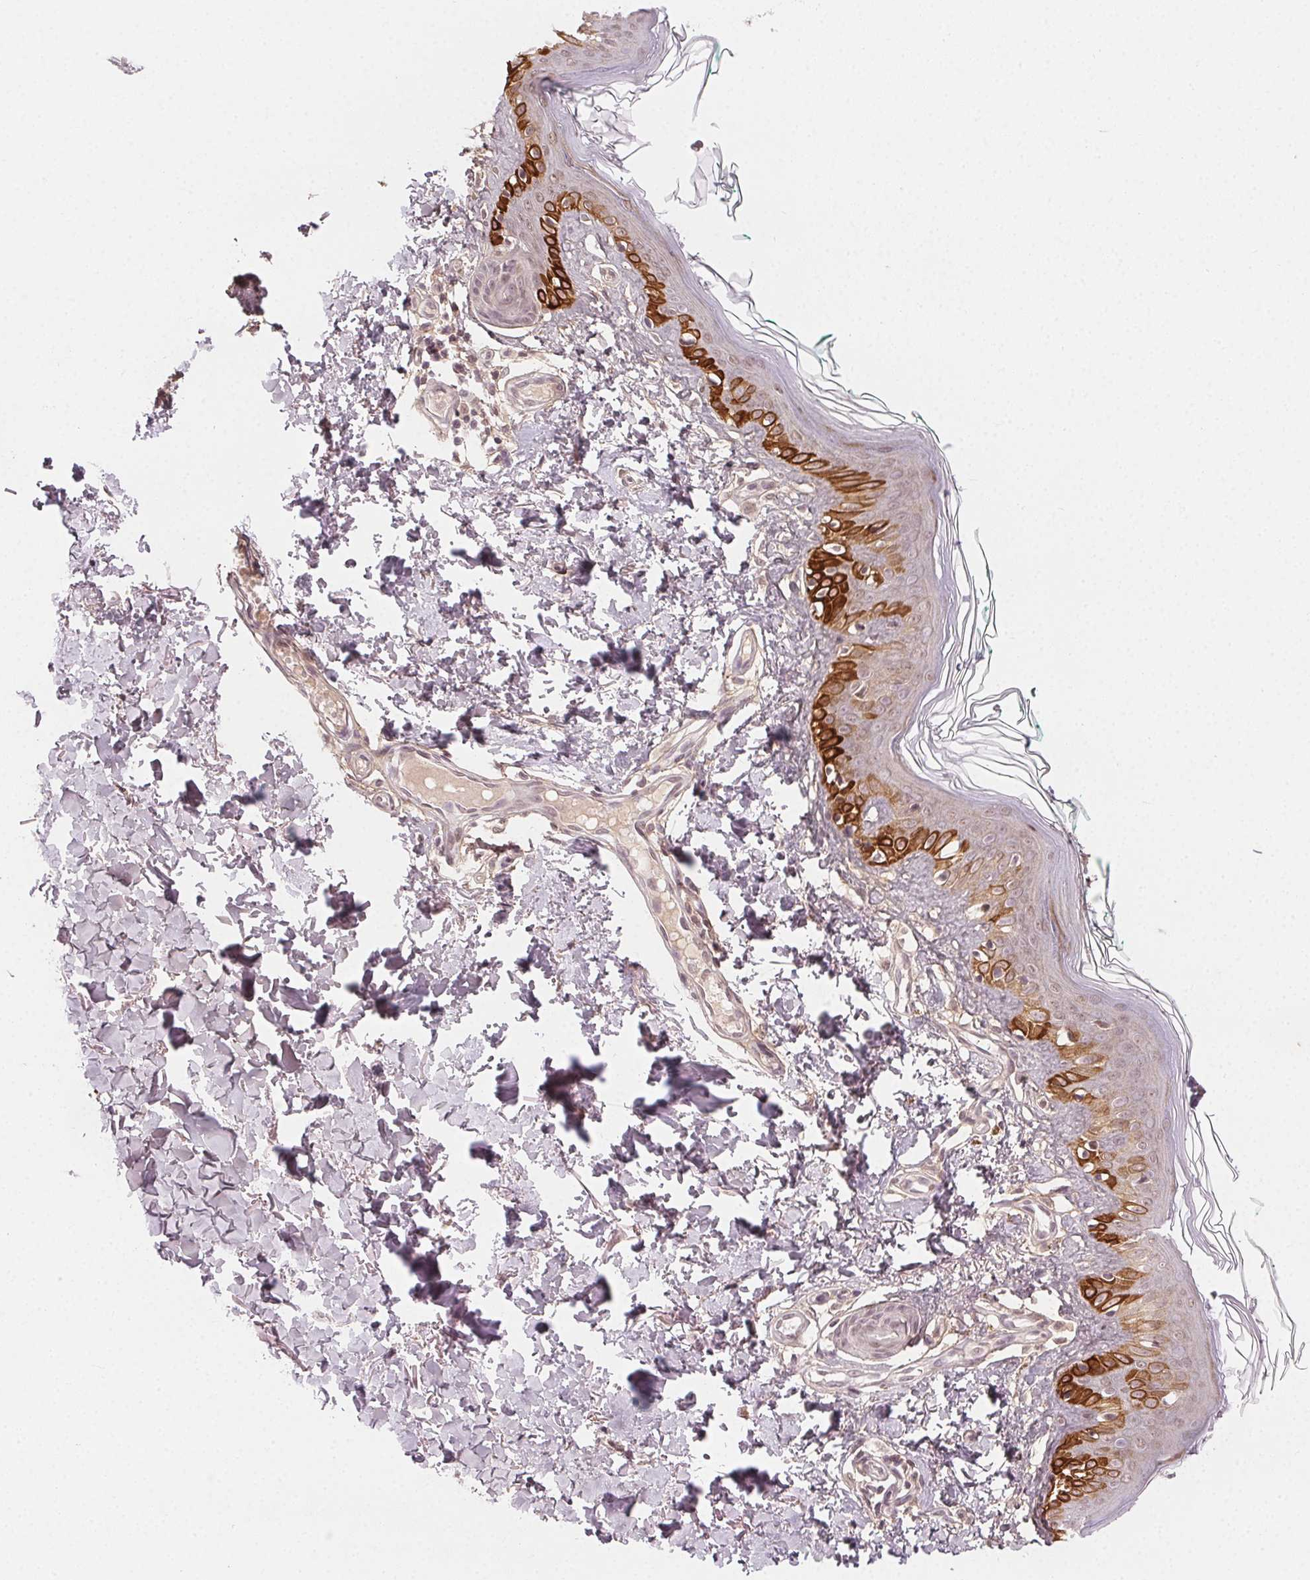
{"staining": {"intensity": "negative", "quantity": "none", "location": "none"}, "tissue": "skin", "cell_type": "Fibroblasts", "image_type": "normal", "snomed": [{"axis": "morphology", "description": "Normal tissue, NOS"}, {"axis": "topography", "description": "Skin"}, {"axis": "topography", "description": "Peripheral nerve tissue"}], "caption": "Image shows no protein positivity in fibroblasts of benign skin.", "gene": "TUB", "patient": {"sex": "female", "age": 45}}